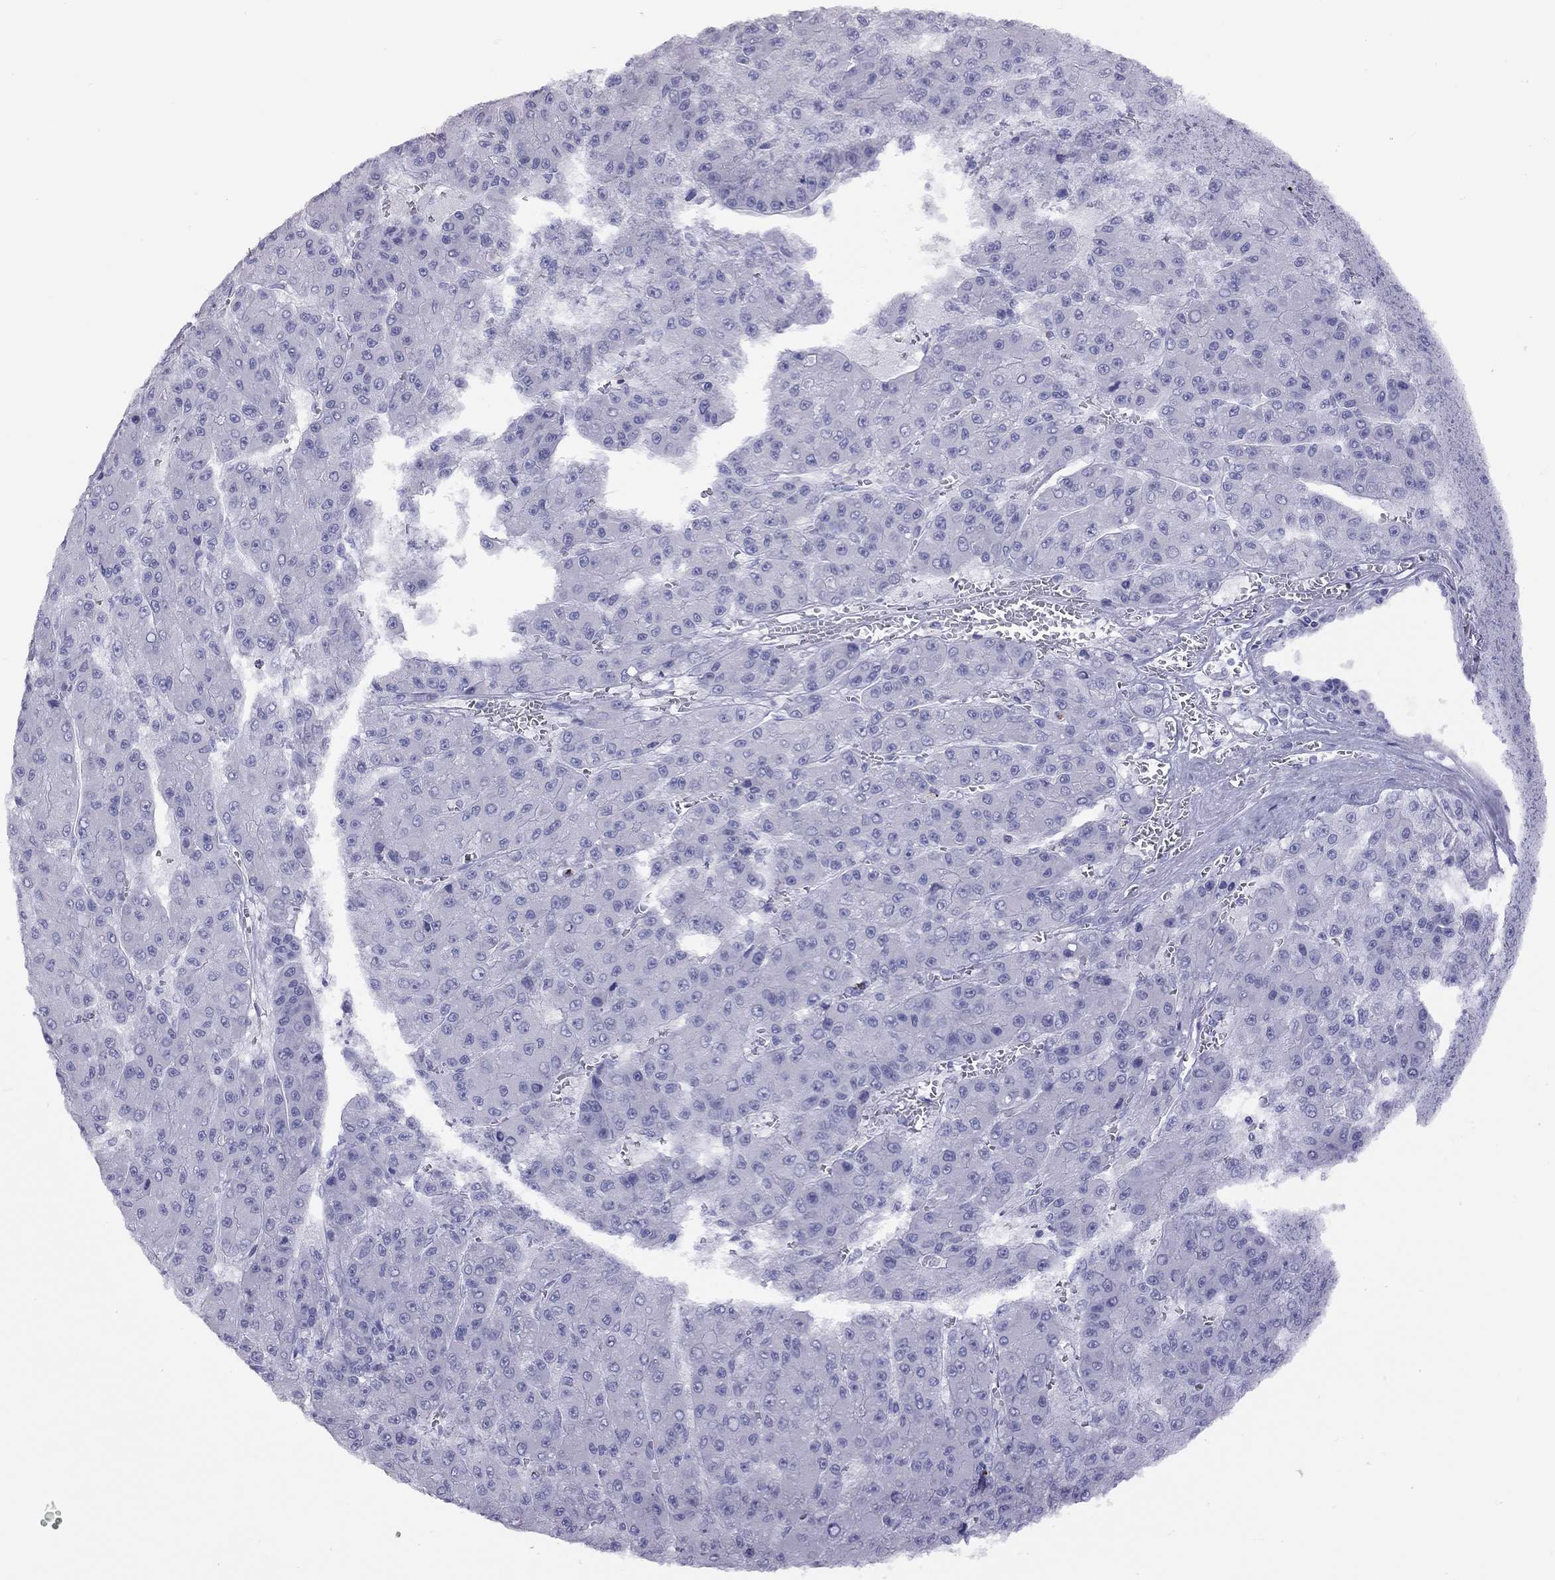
{"staining": {"intensity": "negative", "quantity": "none", "location": "none"}, "tissue": "liver cancer", "cell_type": "Tumor cells", "image_type": "cancer", "snomed": [{"axis": "morphology", "description": "Carcinoma, Hepatocellular, NOS"}, {"axis": "topography", "description": "Liver"}], "caption": "A micrograph of human liver cancer is negative for staining in tumor cells.", "gene": "STAG3", "patient": {"sex": "male", "age": 70}}